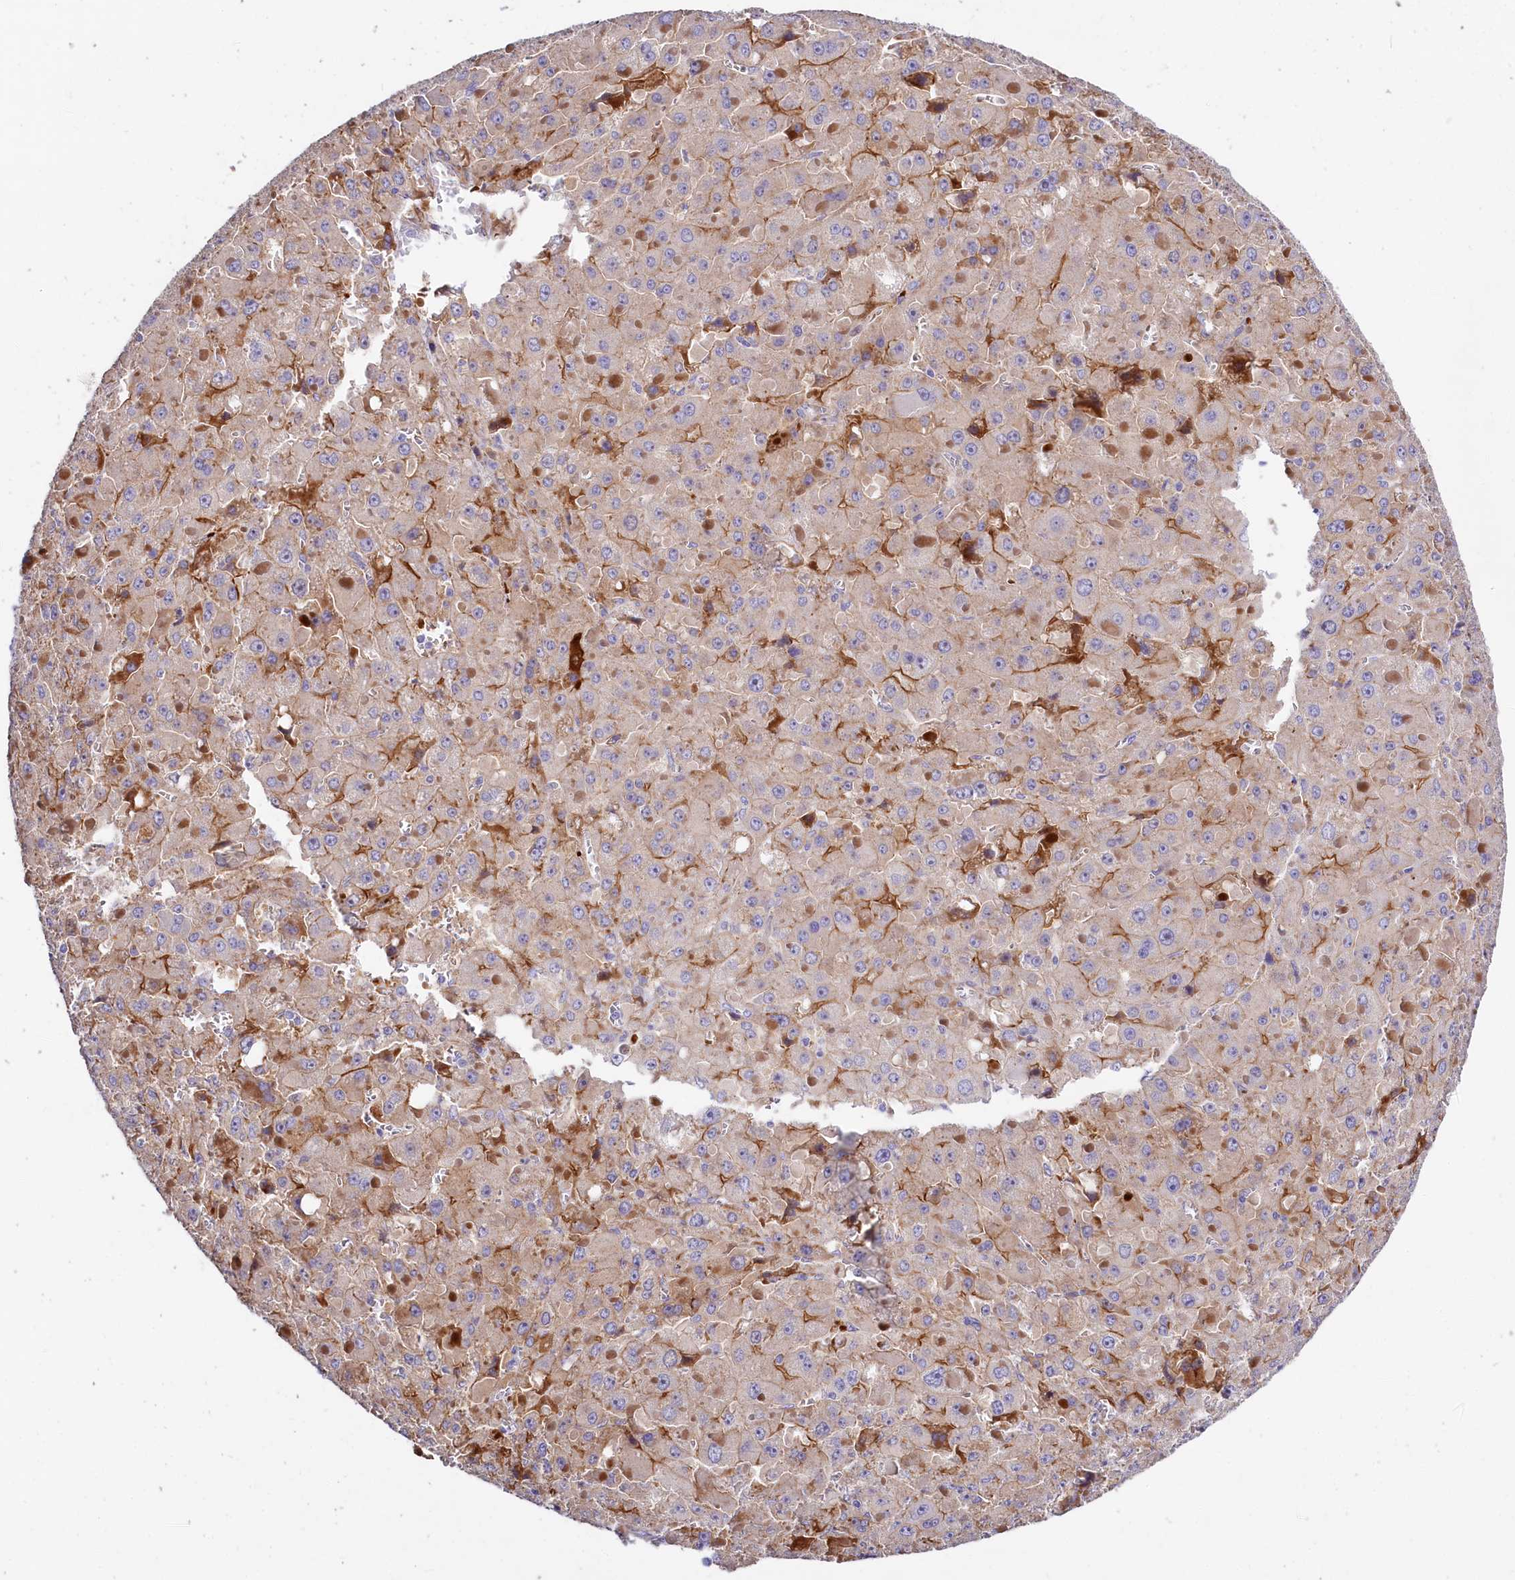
{"staining": {"intensity": "weak", "quantity": "25%-75%", "location": "cytoplasmic/membranous"}, "tissue": "liver cancer", "cell_type": "Tumor cells", "image_type": "cancer", "snomed": [{"axis": "morphology", "description": "Carcinoma, Hepatocellular, NOS"}, {"axis": "topography", "description": "Liver"}], "caption": "Hepatocellular carcinoma (liver) tissue reveals weak cytoplasmic/membranous staining in about 25%-75% of tumor cells, visualized by immunohistochemistry. (DAB IHC, brown staining for protein, blue staining for nuclei).", "gene": "WNT8A", "patient": {"sex": "female", "age": 73}}